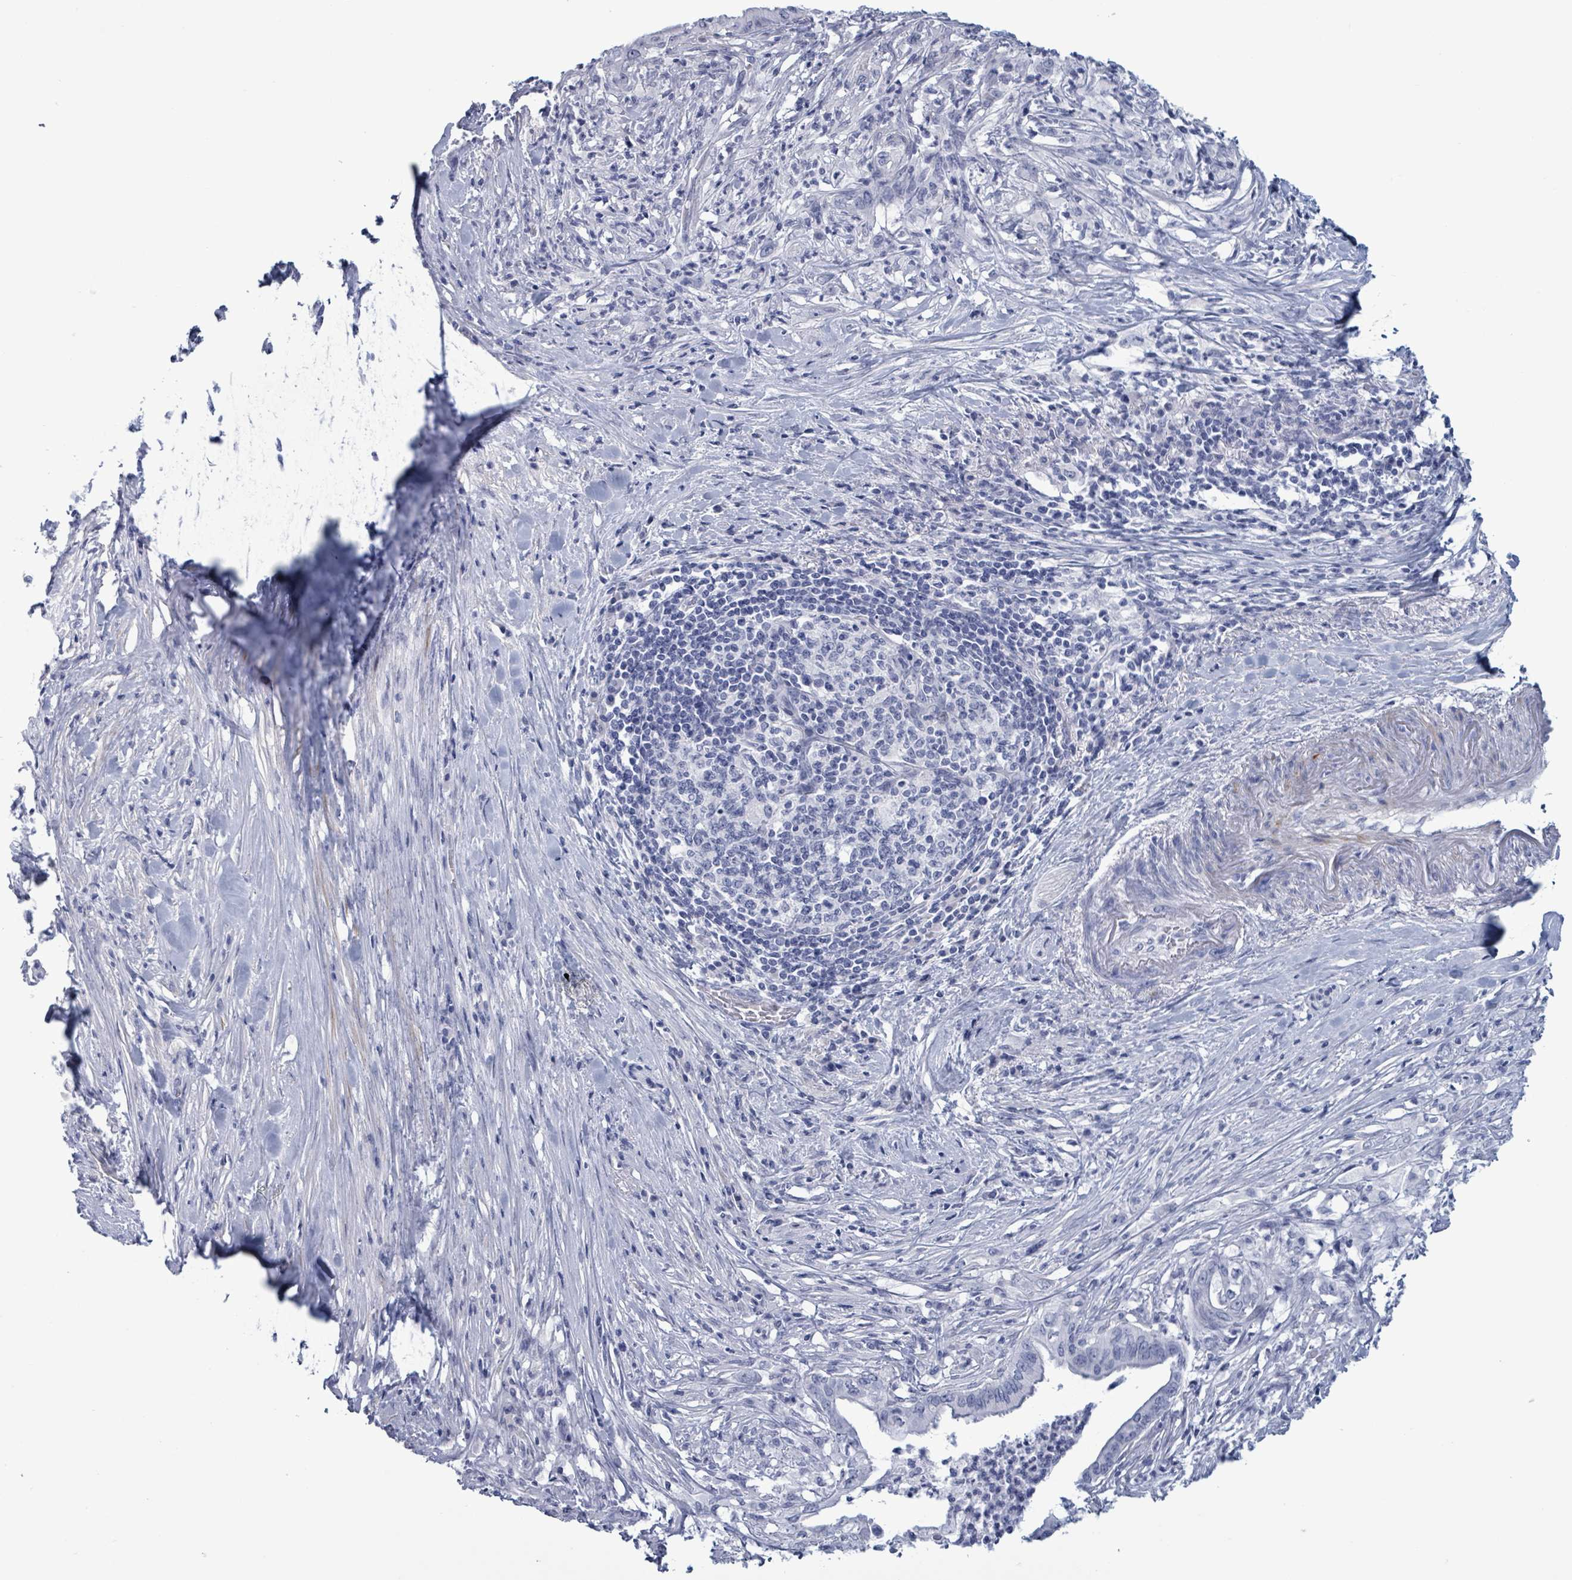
{"staining": {"intensity": "negative", "quantity": "none", "location": "none"}, "tissue": "pancreatic cancer", "cell_type": "Tumor cells", "image_type": "cancer", "snomed": [{"axis": "morphology", "description": "Adenocarcinoma, NOS"}, {"axis": "topography", "description": "Pancreas"}], "caption": "IHC image of neoplastic tissue: pancreatic cancer stained with DAB shows no significant protein staining in tumor cells.", "gene": "ZNF771", "patient": {"sex": "male", "age": 58}}